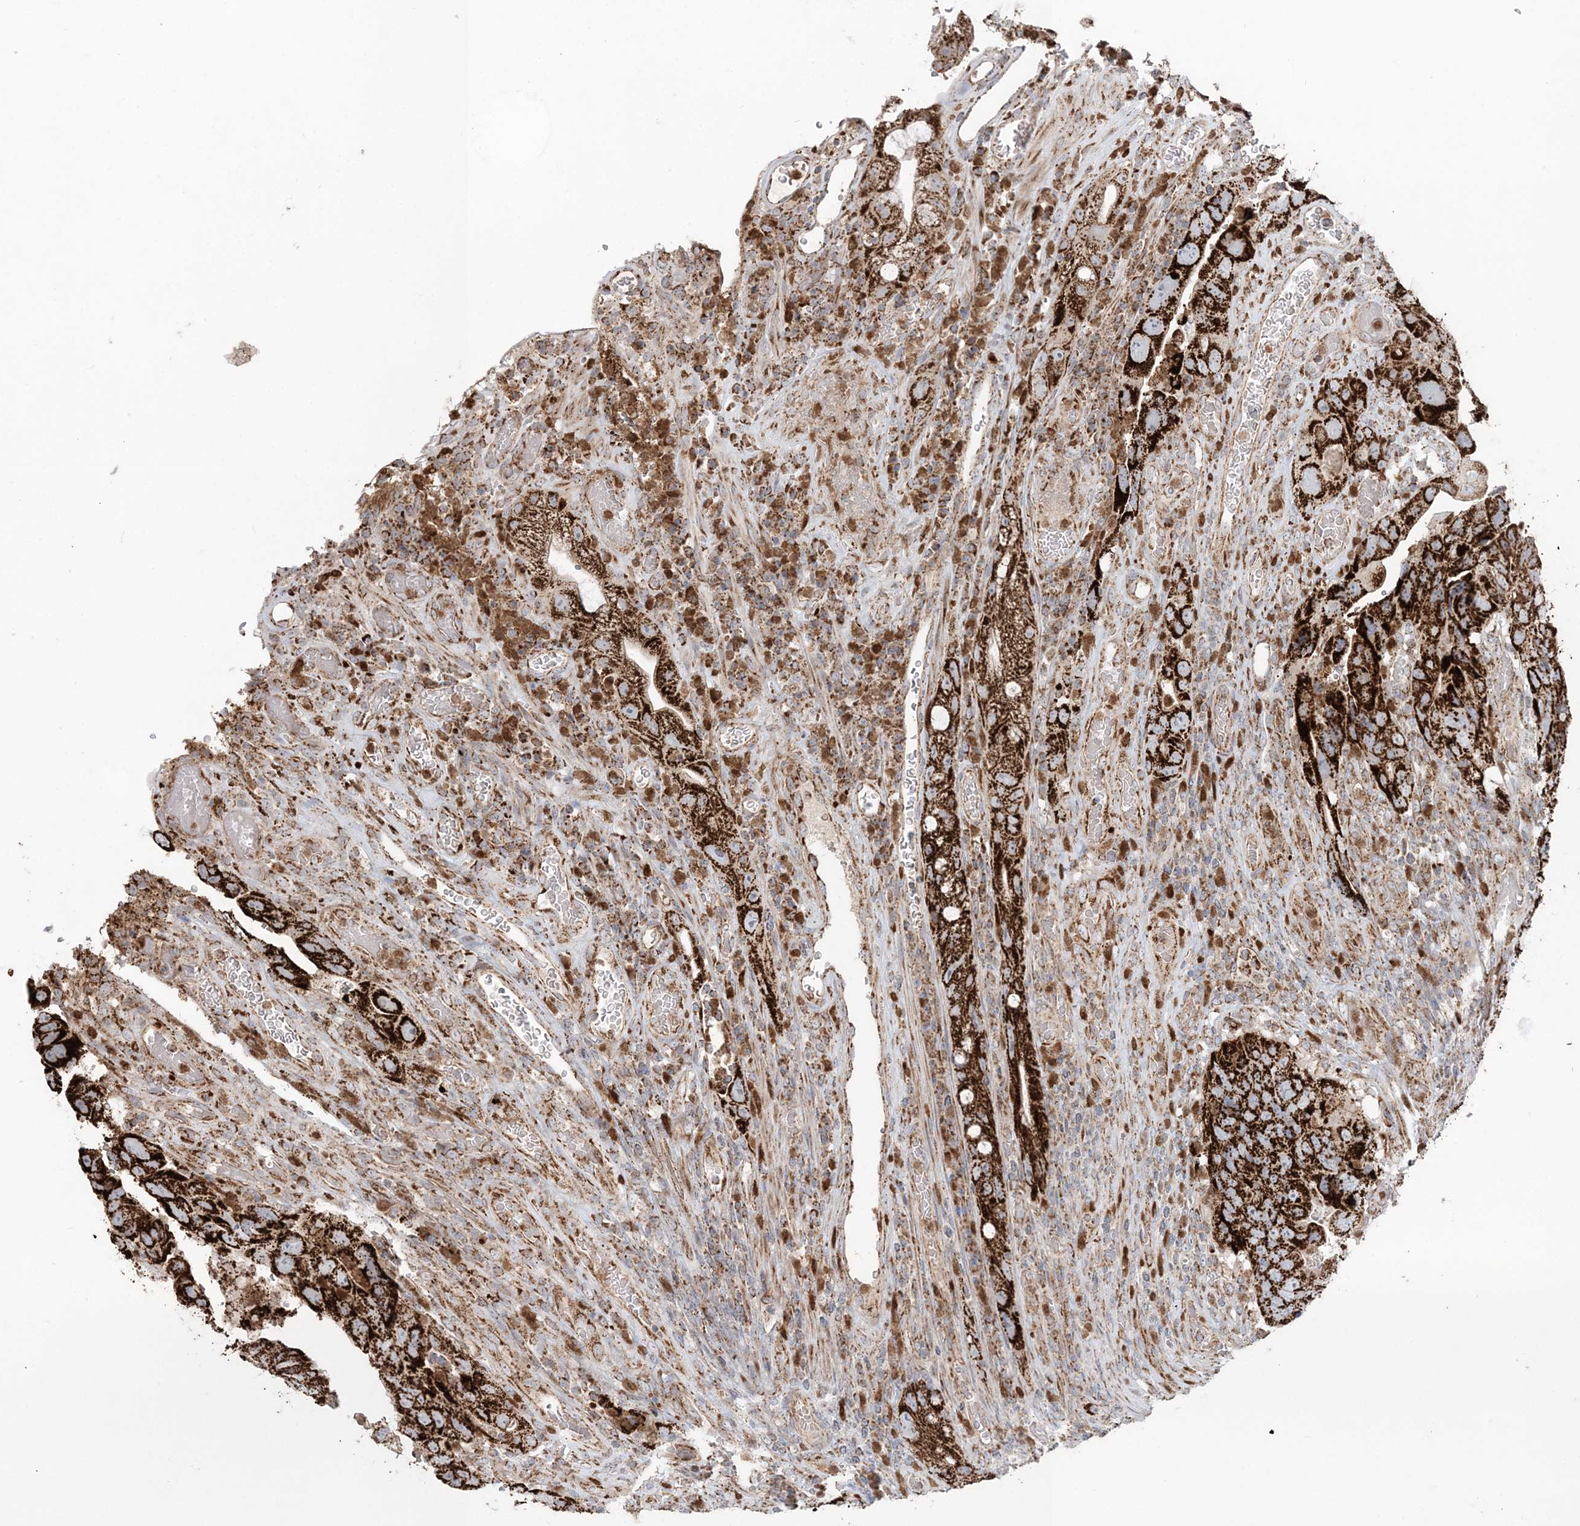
{"staining": {"intensity": "strong", "quantity": ">75%", "location": "cytoplasmic/membranous"}, "tissue": "colorectal cancer", "cell_type": "Tumor cells", "image_type": "cancer", "snomed": [{"axis": "morphology", "description": "Adenocarcinoma, NOS"}, {"axis": "topography", "description": "Rectum"}], "caption": "Tumor cells show high levels of strong cytoplasmic/membranous expression in approximately >75% of cells in colorectal adenocarcinoma. (DAB IHC with brightfield microscopy, high magnification).", "gene": "LRPPRC", "patient": {"sex": "male", "age": 63}}